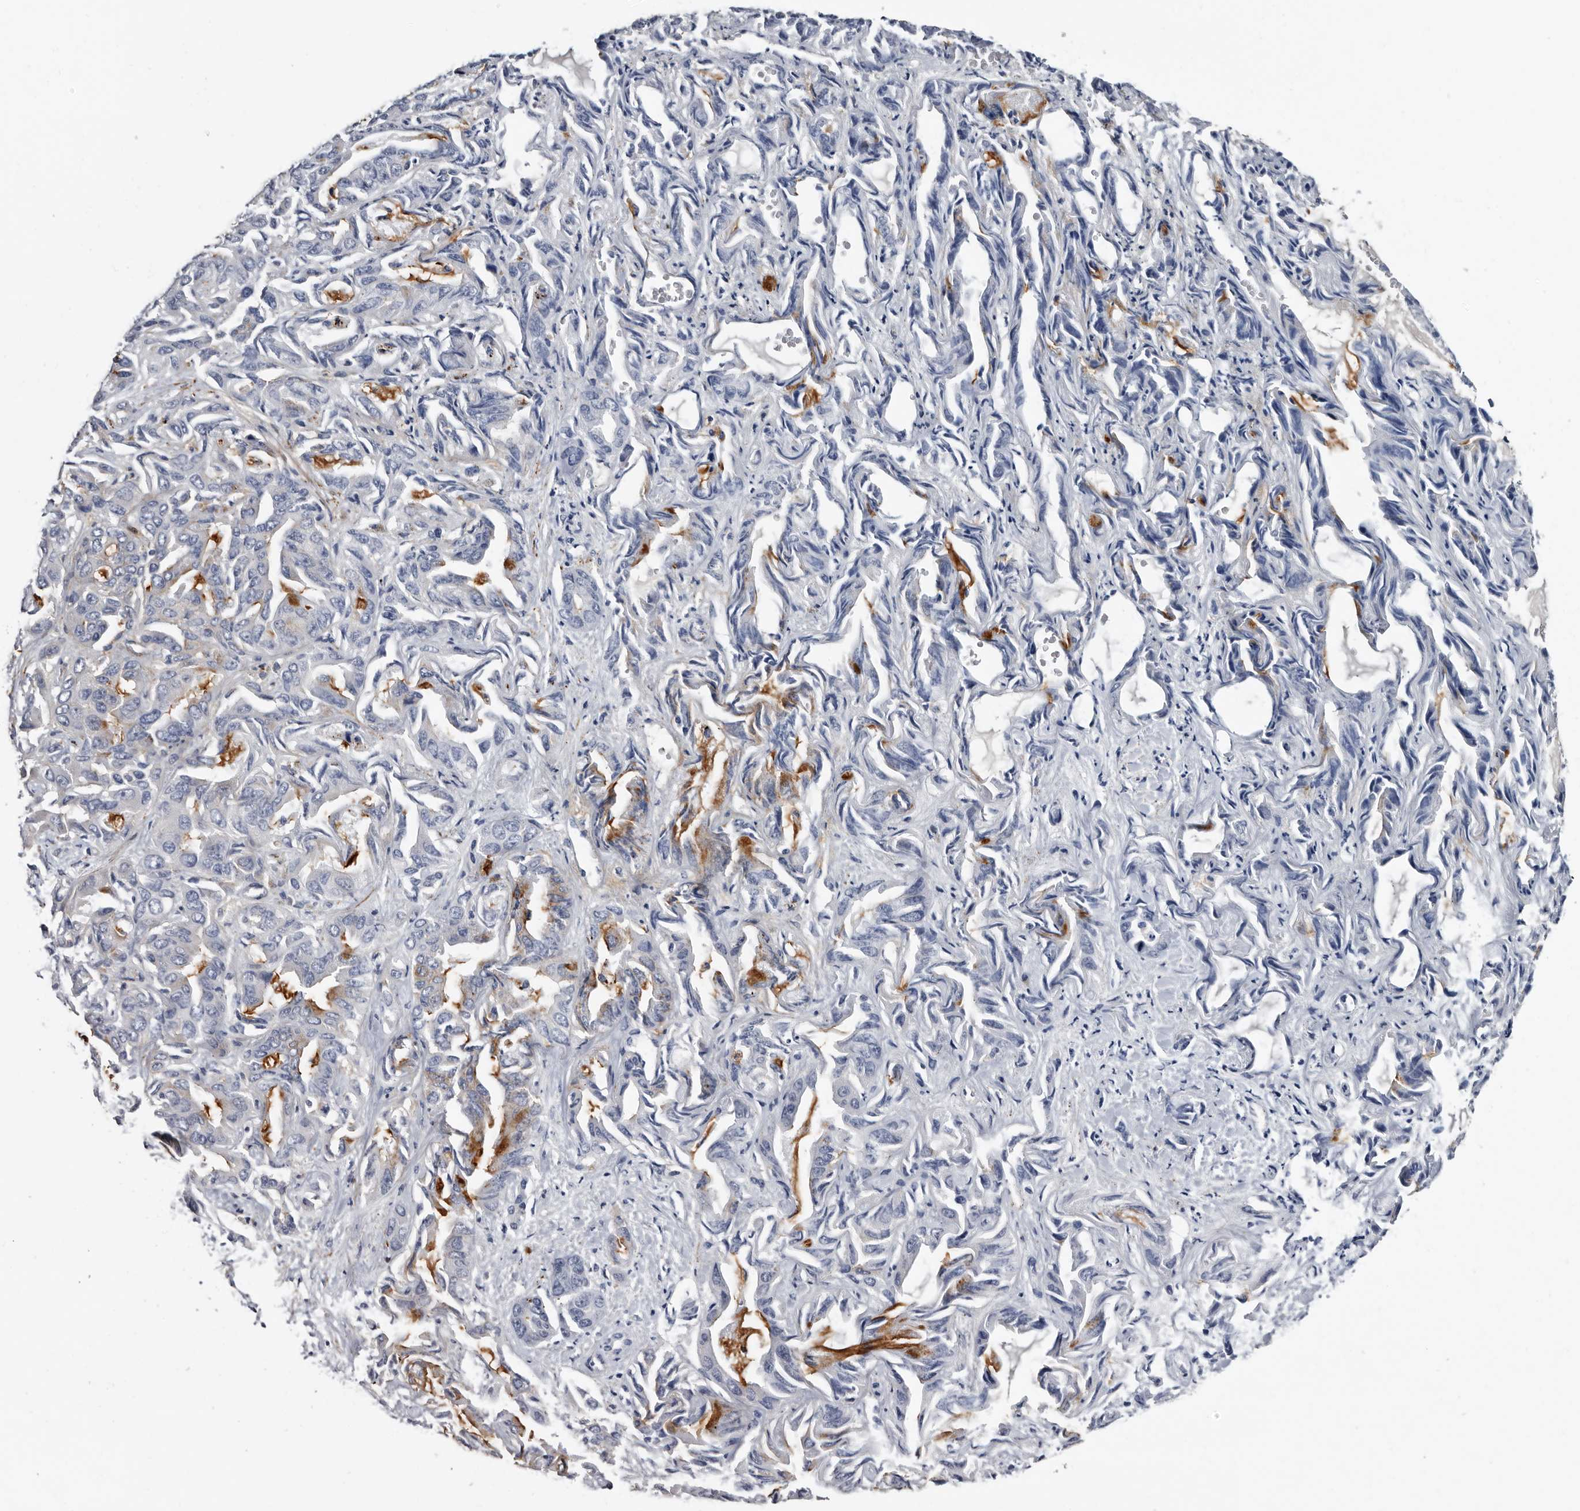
{"staining": {"intensity": "strong", "quantity": "<25%", "location": "cytoplasmic/membranous"}, "tissue": "liver cancer", "cell_type": "Tumor cells", "image_type": "cancer", "snomed": [{"axis": "morphology", "description": "Cholangiocarcinoma"}, {"axis": "topography", "description": "Liver"}], "caption": "DAB immunohistochemical staining of human cholangiocarcinoma (liver) demonstrates strong cytoplasmic/membranous protein expression in approximately <25% of tumor cells. Nuclei are stained in blue.", "gene": "IARS1", "patient": {"sex": "female", "age": 52}}